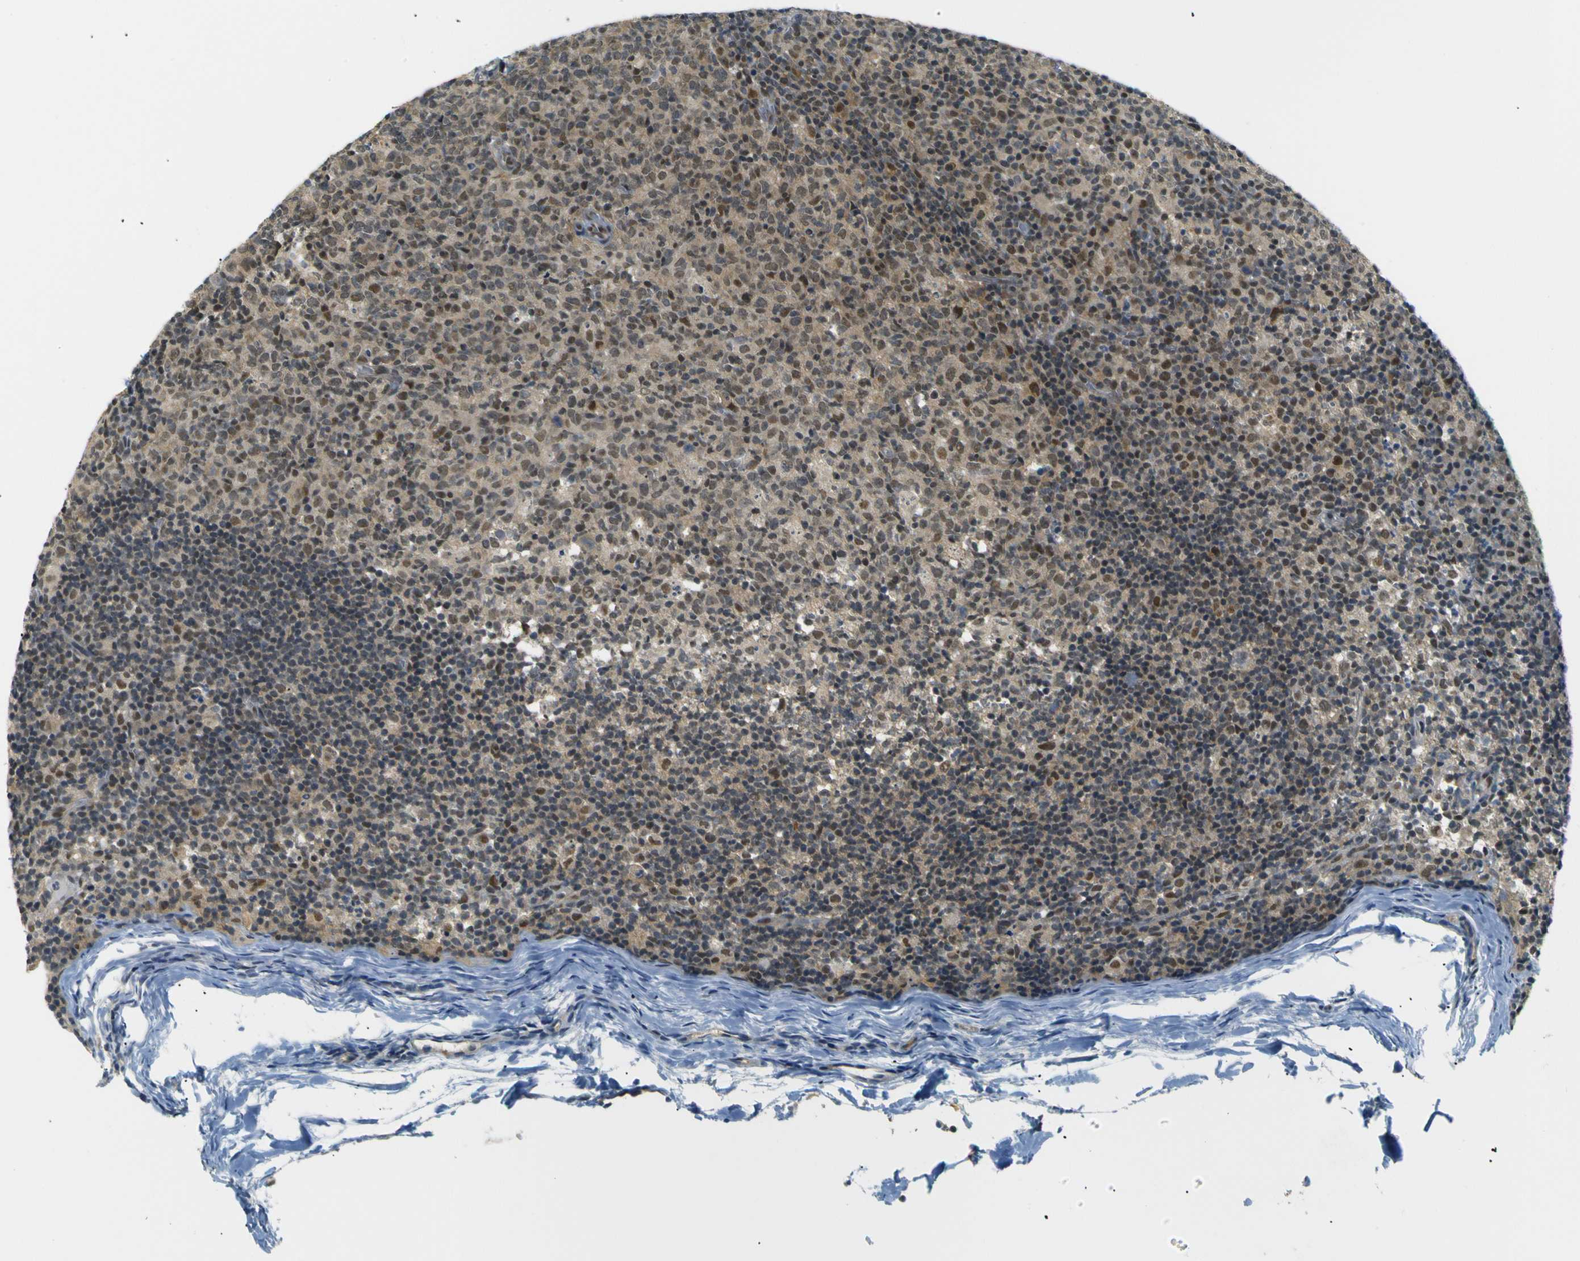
{"staining": {"intensity": "moderate", "quantity": "25%-75%", "location": "nuclear"}, "tissue": "lymph node", "cell_type": "Germinal center cells", "image_type": "normal", "snomed": [{"axis": "morphology", "description": "Normal tissue, NOS"}, {"axis": "morphology", "description": "Inflammation, NOS"}, {"axis": "topography", "description": "Lymph node"}], "caption": "An IHC histopathology image of normal tissue is shown. Protein staining in brown shows moderate nuclear positivity in lymph node within germinal center cells.", "gene": "SKP1", "patient": {"sex": "male", "age": 55}}